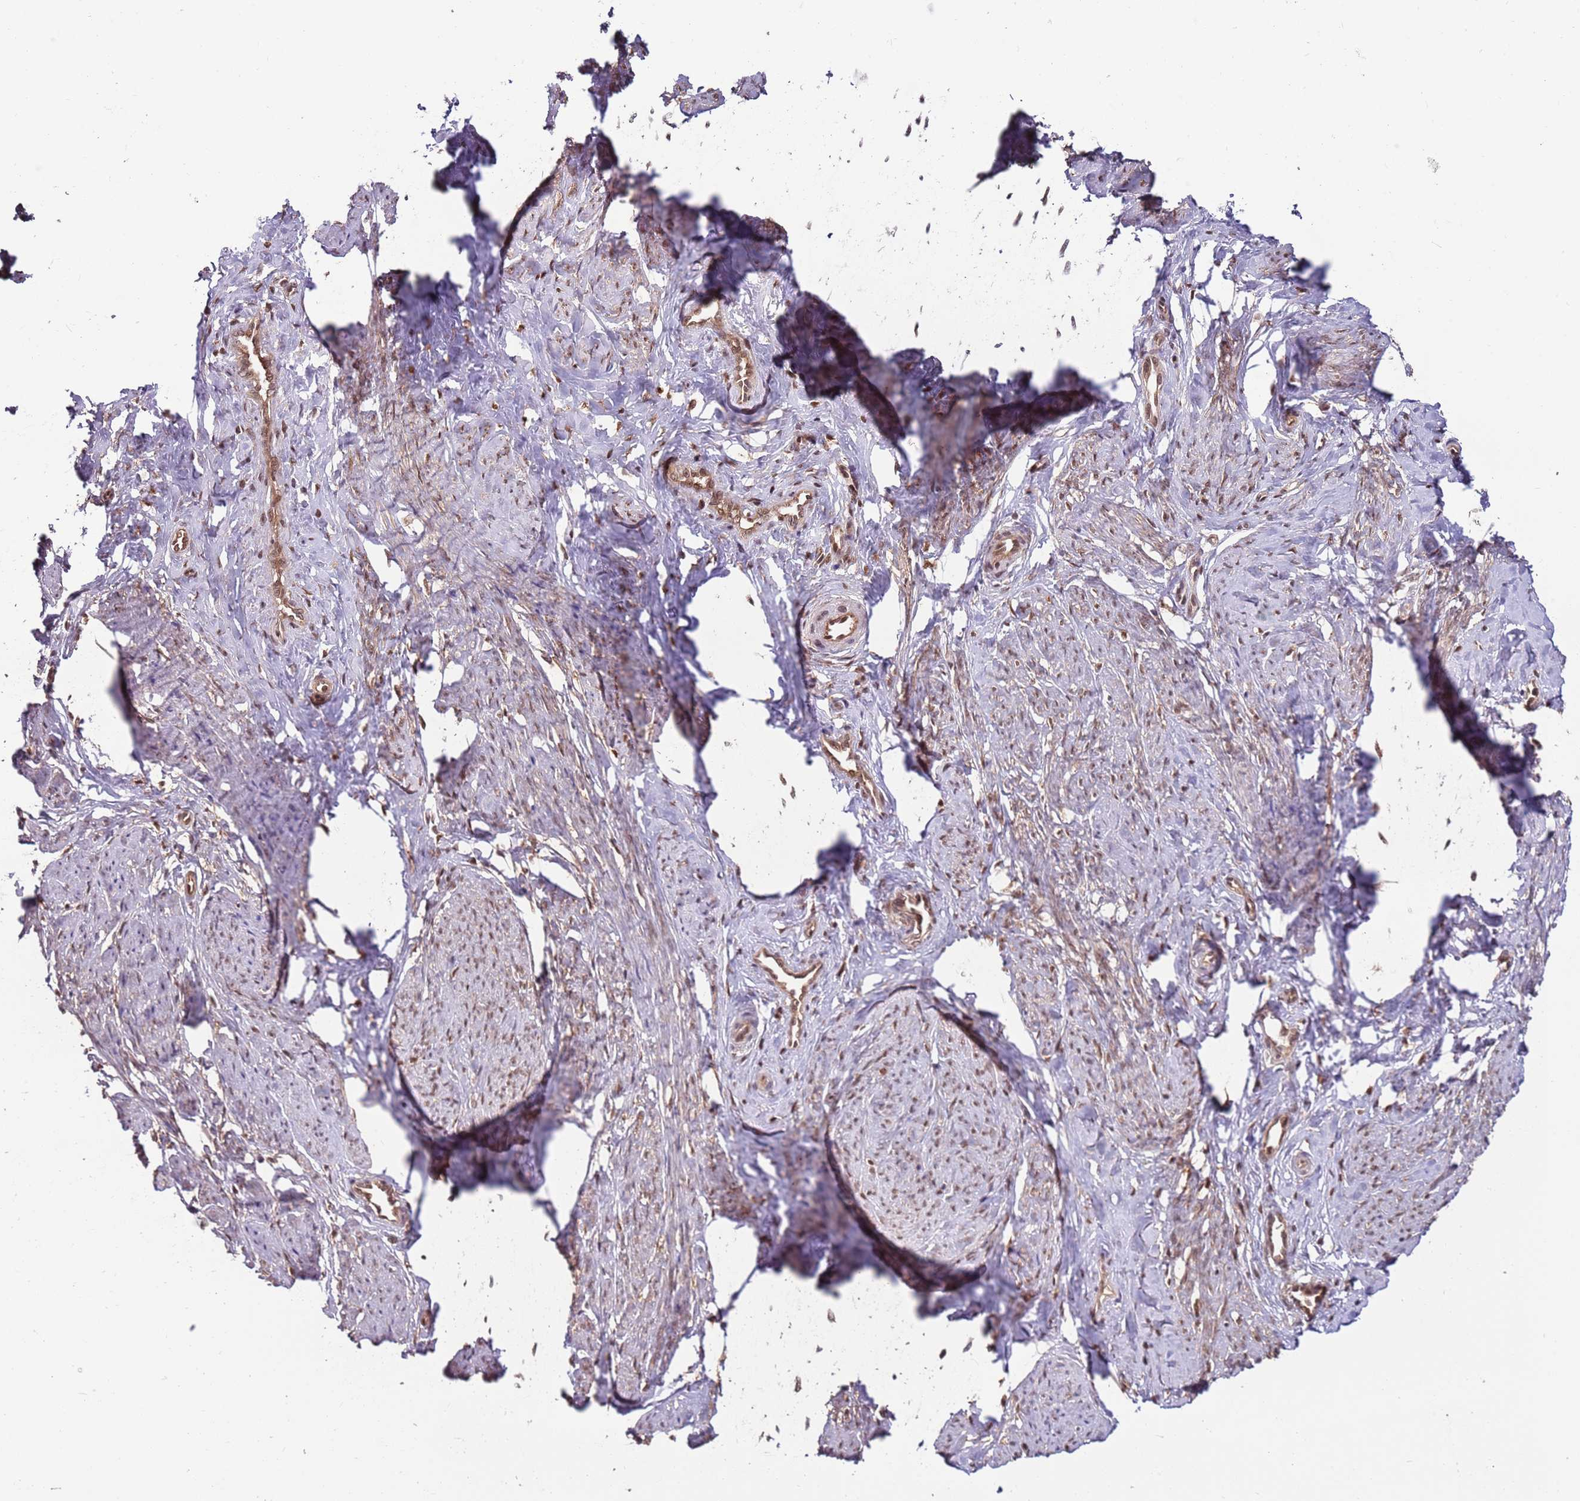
{"staining": {"intensity": "strong", "quantity": ">75%", "location": "cytoplasmic/membranous,nuclear"}, "tissue": "cervix", "cell_type": "Glandular cells", "image_type": "normal", "snomed": [{"axis": "morphology", "description": "Normal tissue, NOS"}, {"axis": "topography", "description": "Cervix"}], "caption": "Protein staining of normal cervix exhibits strong cytoplasmic/membranous,nuclear positivity in approximately >75% of glandular cells. (DAB (3,3'-diaminobenzidine) = brown stain, brightfield microscopy at high magnification).", "gene": "PGLS", "patient": {"sex": "female", "age": 36}}